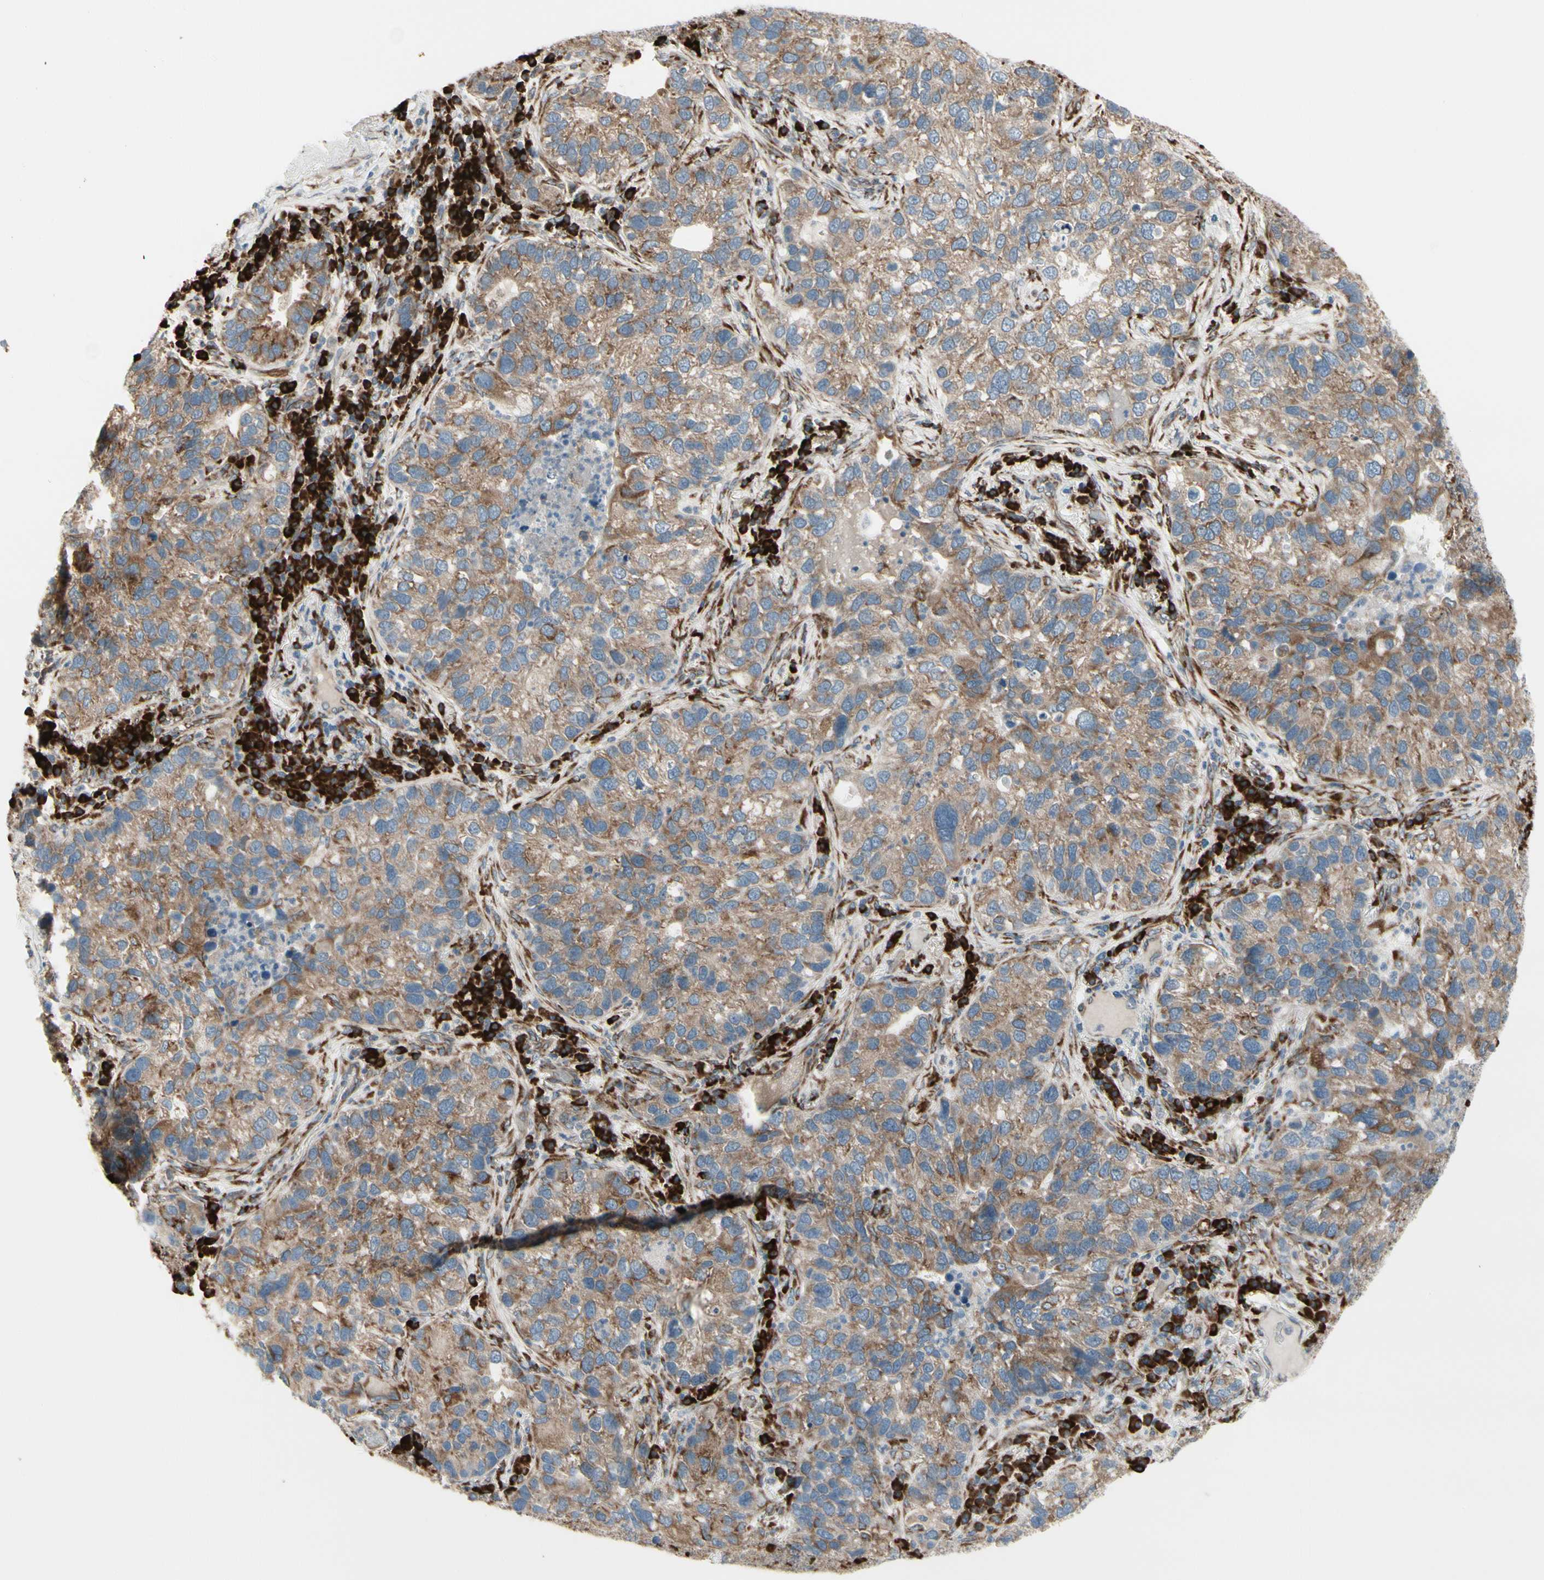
{"staining": {"intensity": "moderate", "quantity": ">75%", "location": "cytoplasmic/membranous"}, "tissue": "lung cancer", "cell_type": "Tumor cells", "image_type": "cancer", "snomed": [{"axis": "morphology", "description": "Normal tissue, NOS"}, {"axis": "morphology", "description": "Adenocarcinoma, NOS"}, {"axis": "topography", "description": "Bronchus"}, {"axis": "topography", "description": "Lung"}], "caption": "Moderate cytoplasmic/membranous positivity is appreciated in approximately >75% of tumor cells in lung adenocarcinoma.", "gene": "FNDC3A", "patient": {"sex": "male", "age": 54}}